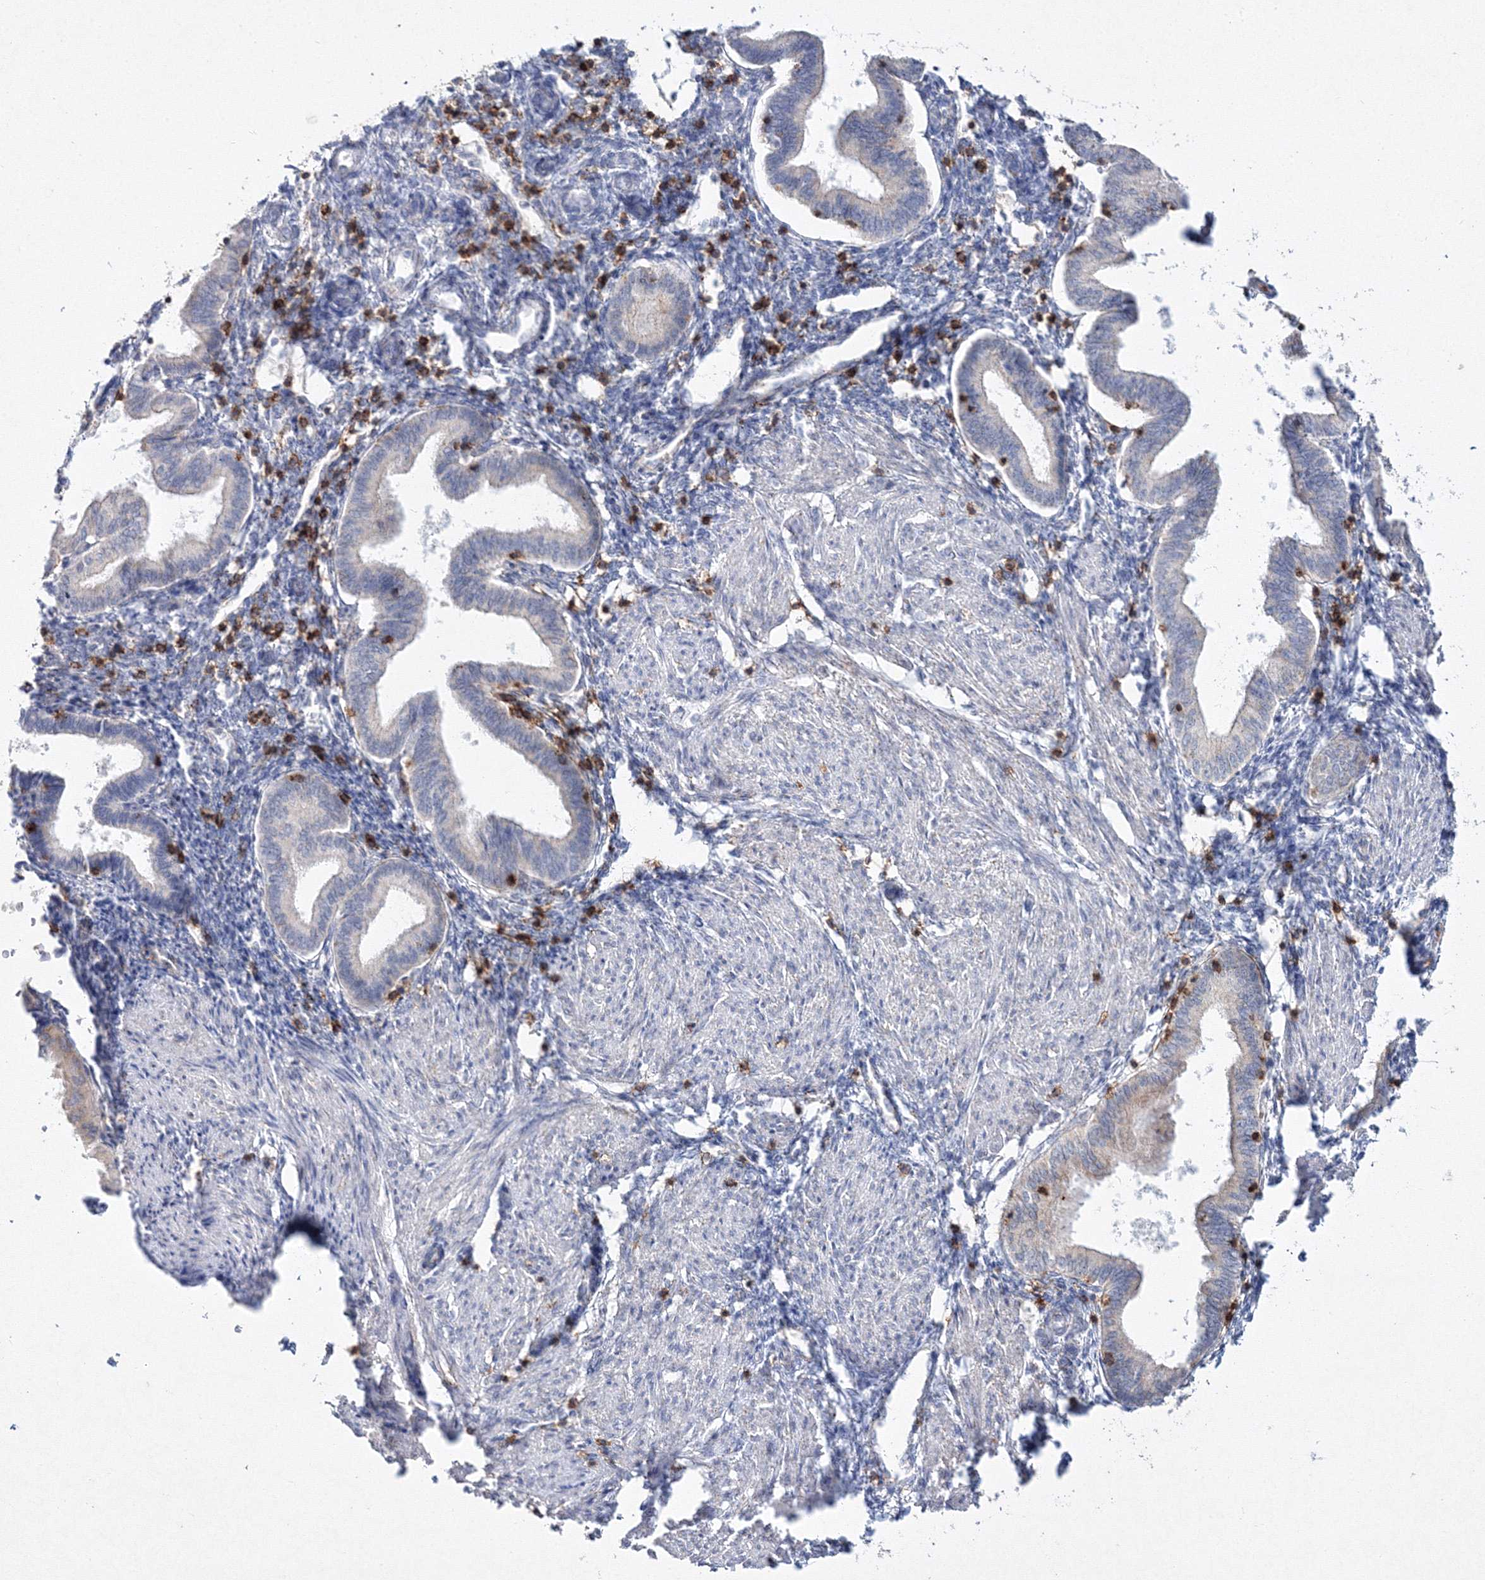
{"staining": {"intensity": "negative", "quantity": "none", "location": "none"}, "tissue": "endometrium", "cell_type": "Cells in endometrial stroma", "image_type": "normal", "snomed": [{"axis": "morphology", "description": "Normal tissue, NOS"}, {"axis": "topography", "description": "Endometrium"}], "caption": "DAB immunohistochemical staining of unremarkable human endometrium demonstrates no significant expression in cells in endometrial stroma.", "gene": "HCST", "patient": {"sex": "female", "age": 53}}